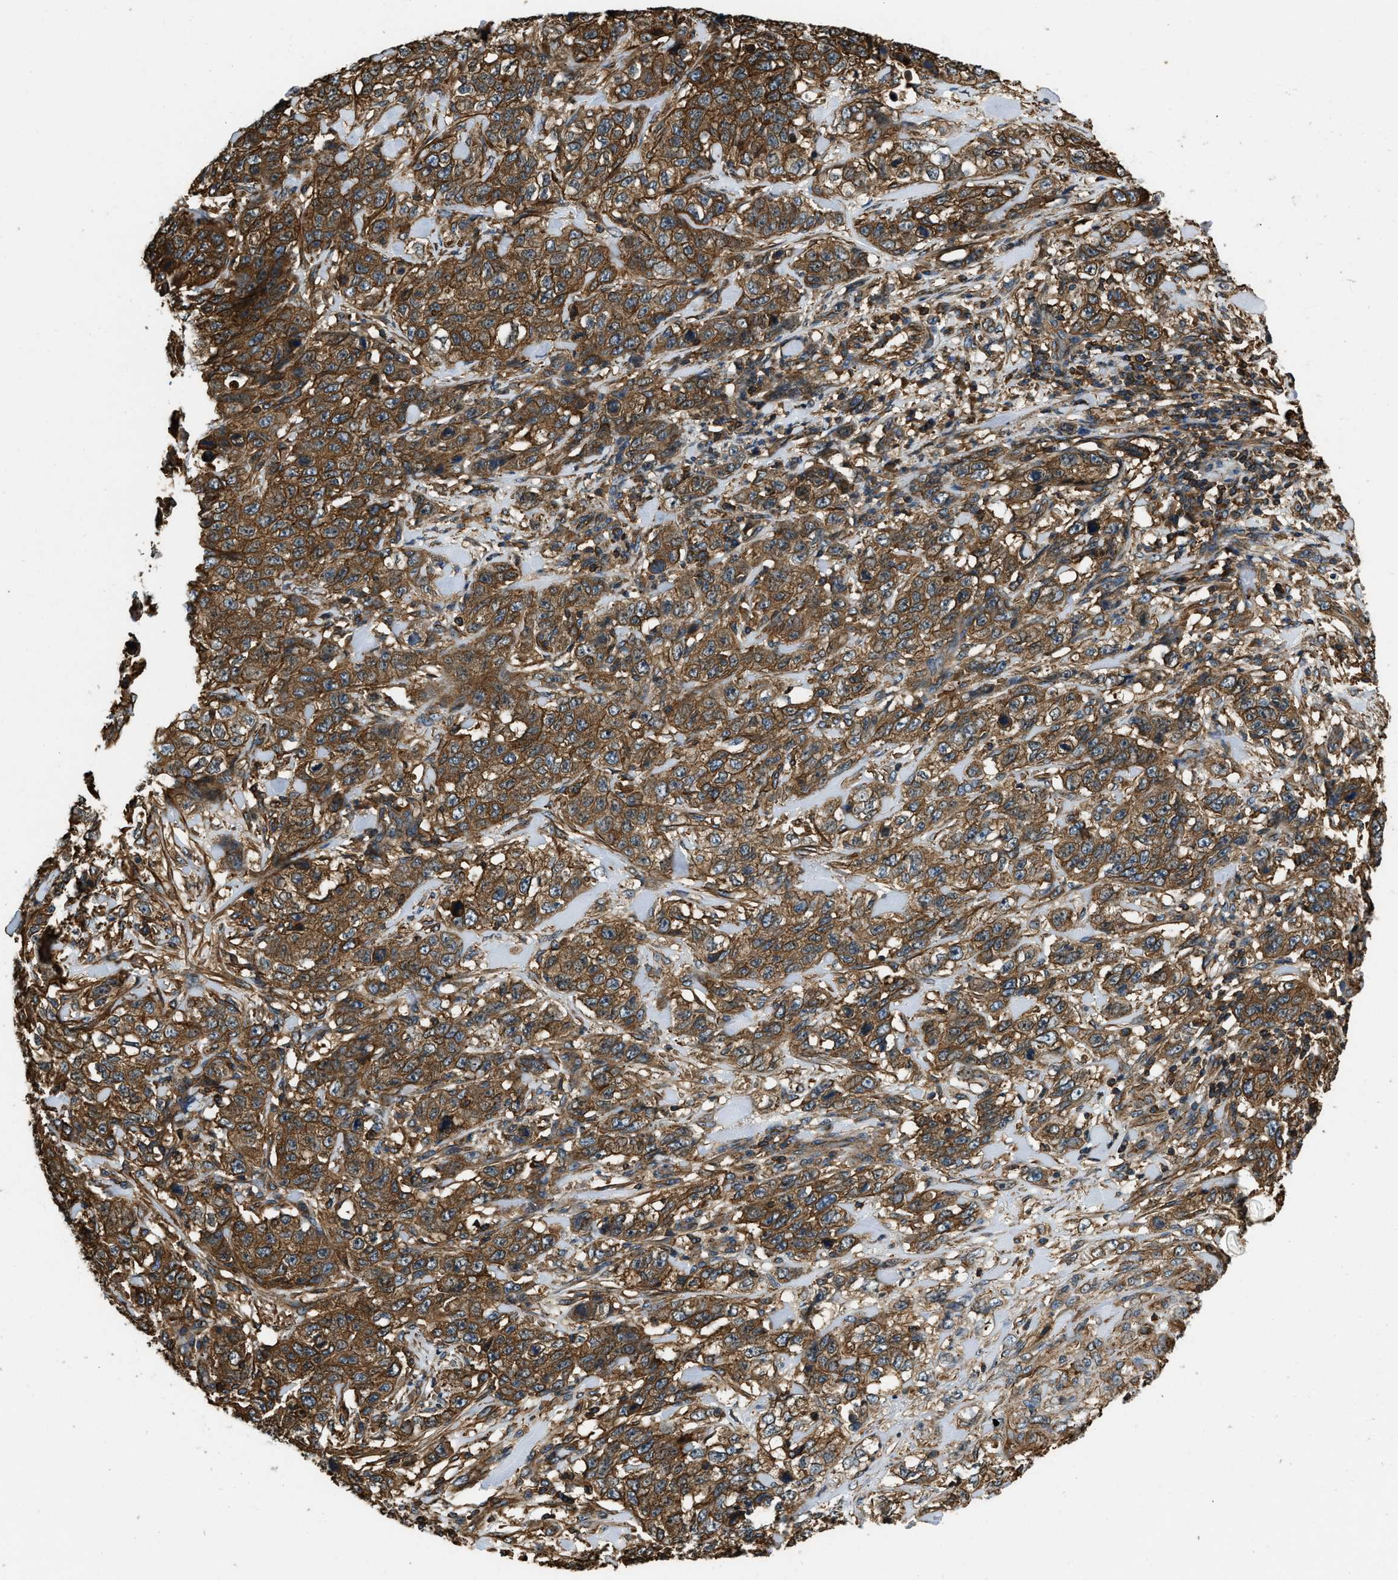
{"staining": {"intensity": "strong", "quantity": ">75%", "location": "cytoplasmic/membranous"}, "tissue": "stomach cancer", "cell_type": "Tumor cells", "image_type": "cancer", "snomed": [{"axis": "morphology", "description": "Adenocarcinoma, NOS"}, {"axis": "topography", "description": "Stomach"}], "caption": "Stomach cancer (adenocarcinoma) tissue displays strong cytoplasmic/membranous staining in approximately >75% of tumor cells, visualized by immunohistochemistry.", "gene": "YARS1", "patient": {"sex": "male", "age": 48}}